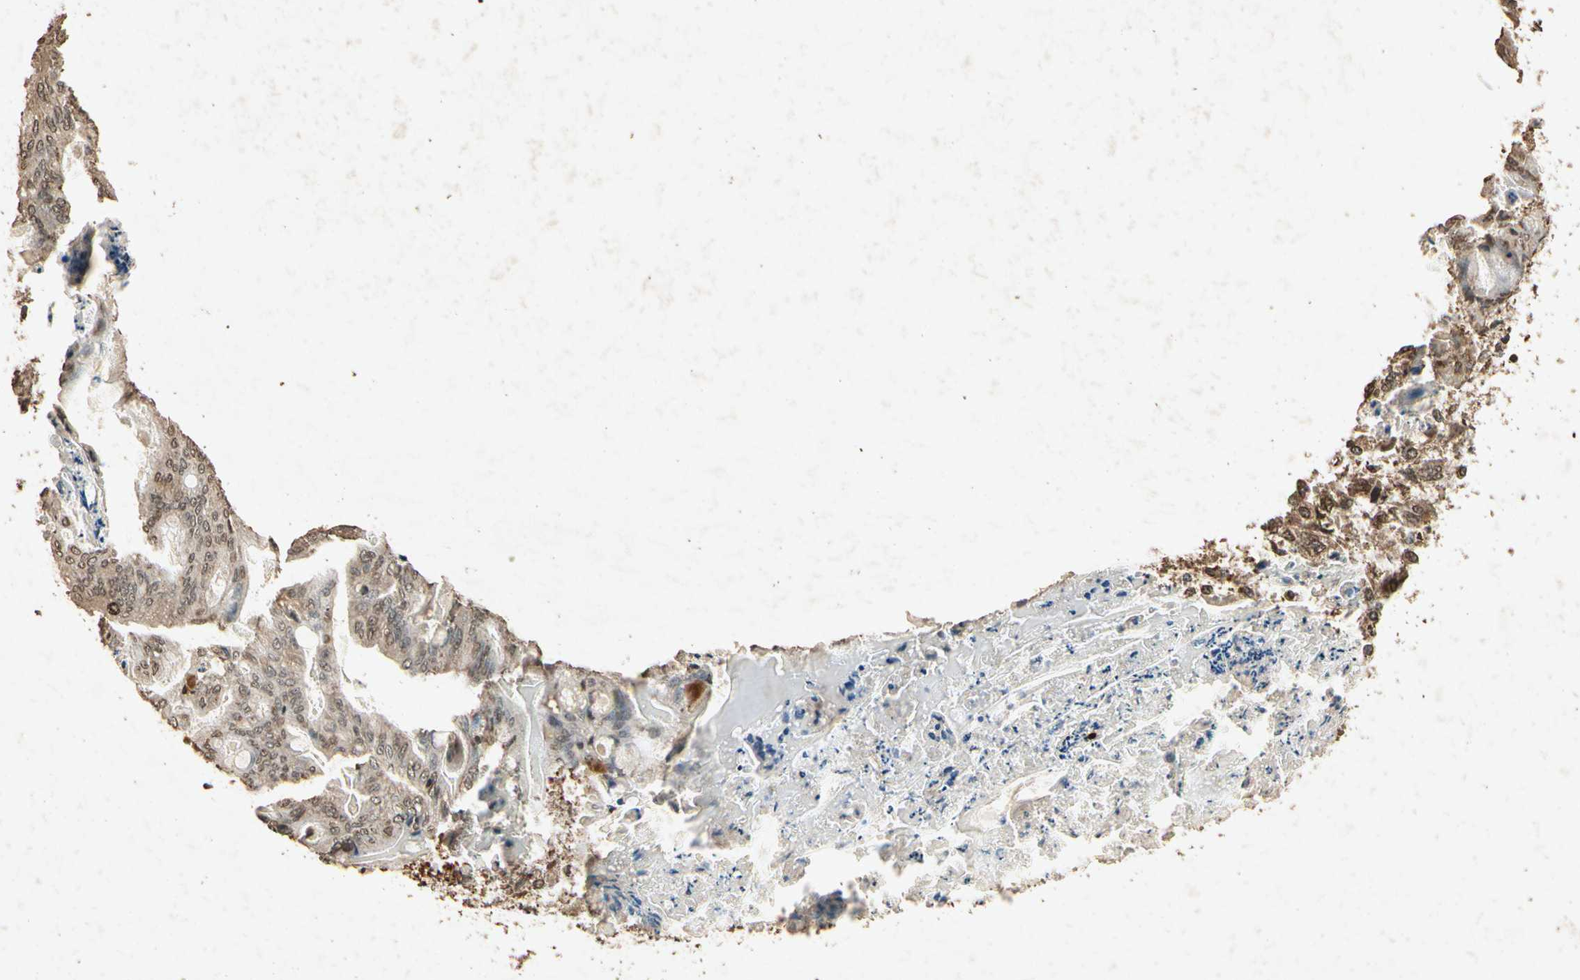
{"staining": {"intensity": "weak", "quantity": "25%-75%", "location": "cytoplasmic/membranous"}, "tissue": "ovarian cancer", "cell_type": "Tumor cells", "image_type": "cancer", "snomed": [{"axis": "morphology", "description": "Cystadenocarcinoma, mucinous, NOS"}, {"axis": "topography", "description": "Ovary"}], "caption": "Protein analysis of mucinous cystadenocarcinoma (ovarian) tissue displays weak cytoplasmic/membranous staining in approximately 25%-75% of tumor cells. (DAB = brown stain, brightfield microscopy at high magnification).", "gene": "GC", "patient": {"sex": "female", "age": 37}}